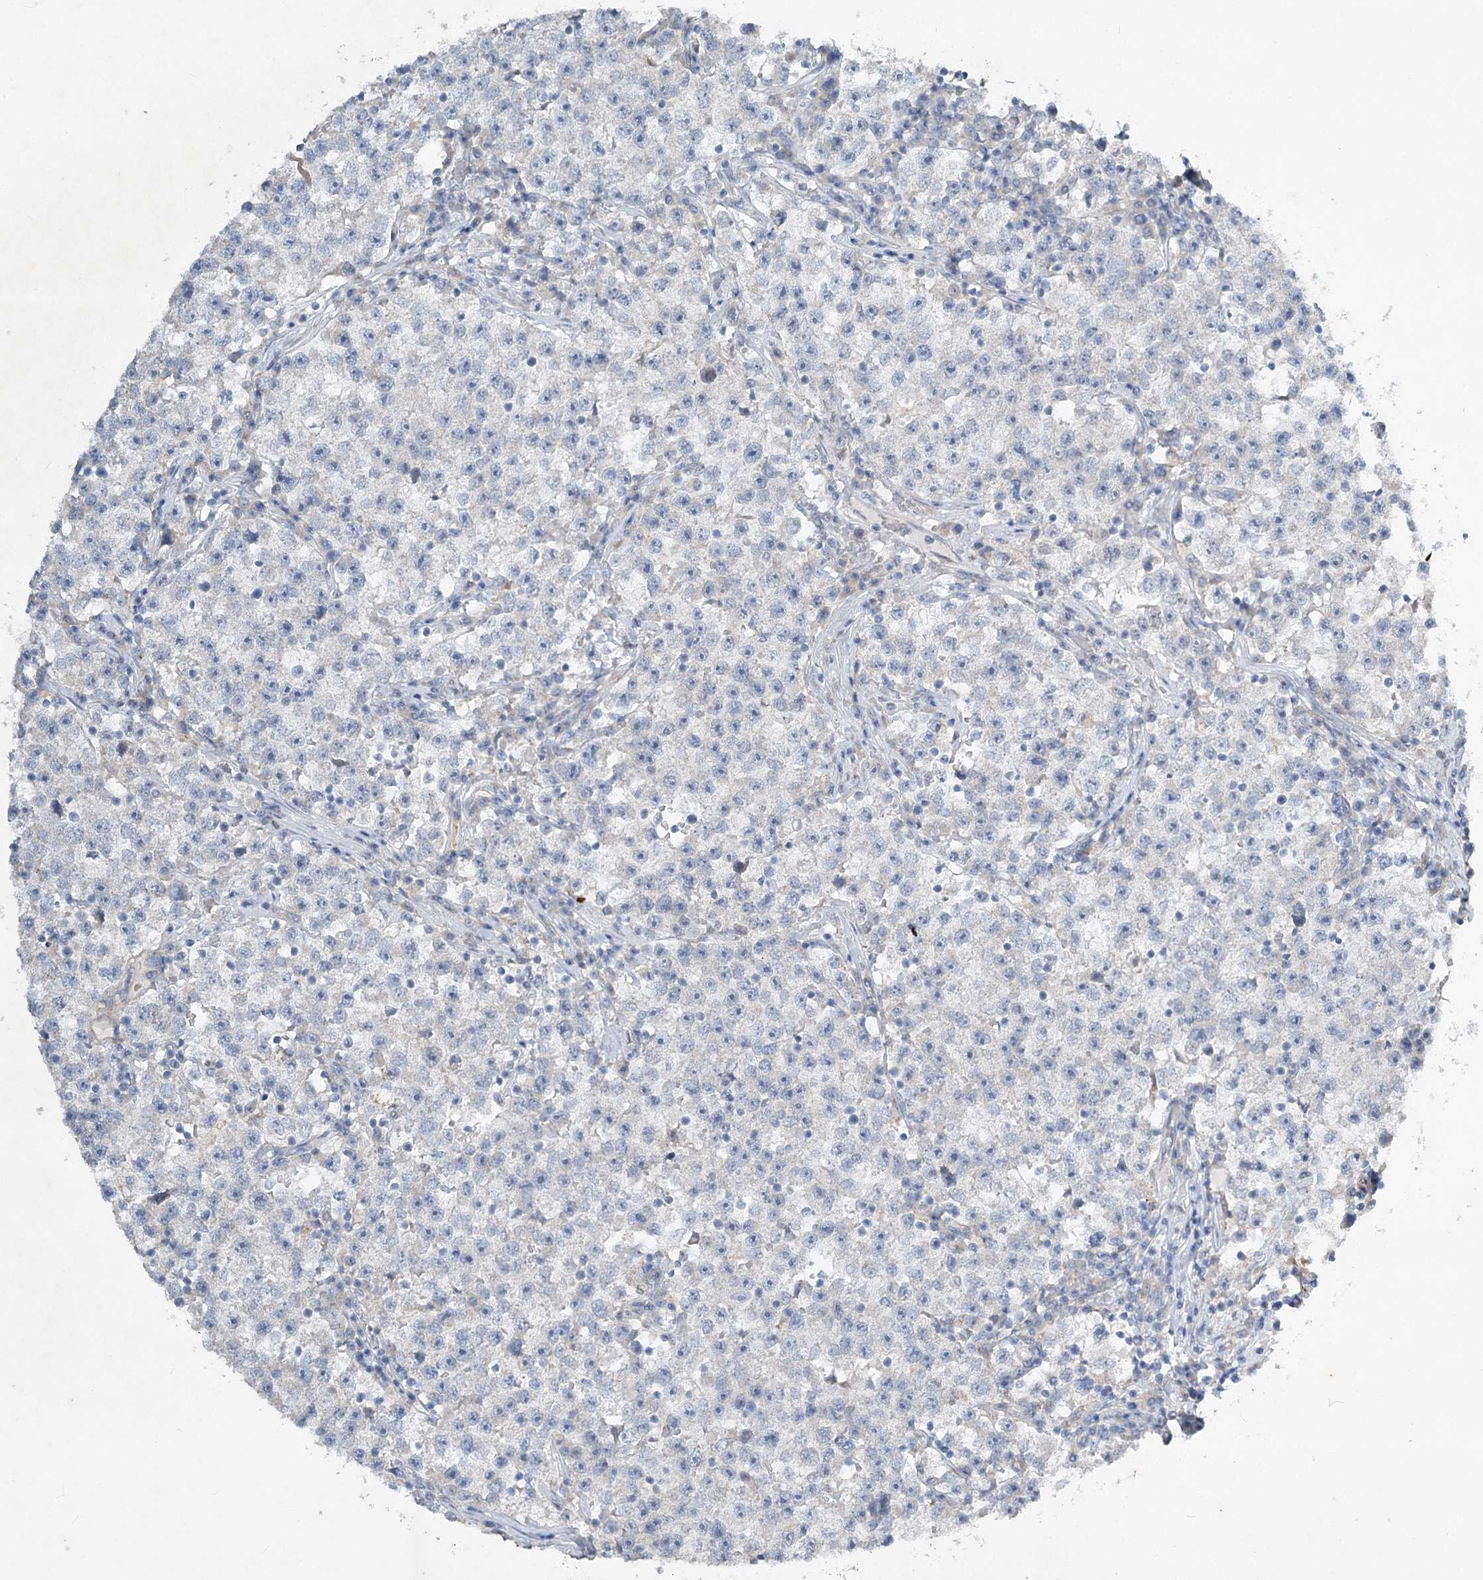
{"staining": {"intensity": "negative", "quantity": "none", "location": "none"}, "tissue": "testis cancer", "cell_type": "Tumor cells", "image_type": "cancer", "snomed": [{"axis": "morphology", "description": "Seminoma, NOS"}, {"axis": "topography", "description": "Testis"}], "caption": "Protein analysis of testis cancer (seminoma) reveals no significant expression in tumor cells. (DAB immunohistochemistry visualized using brightfield microscopy, high magnification).", "gene": "ABITRAM", "patient": {"sex": "male", "age": 22}}